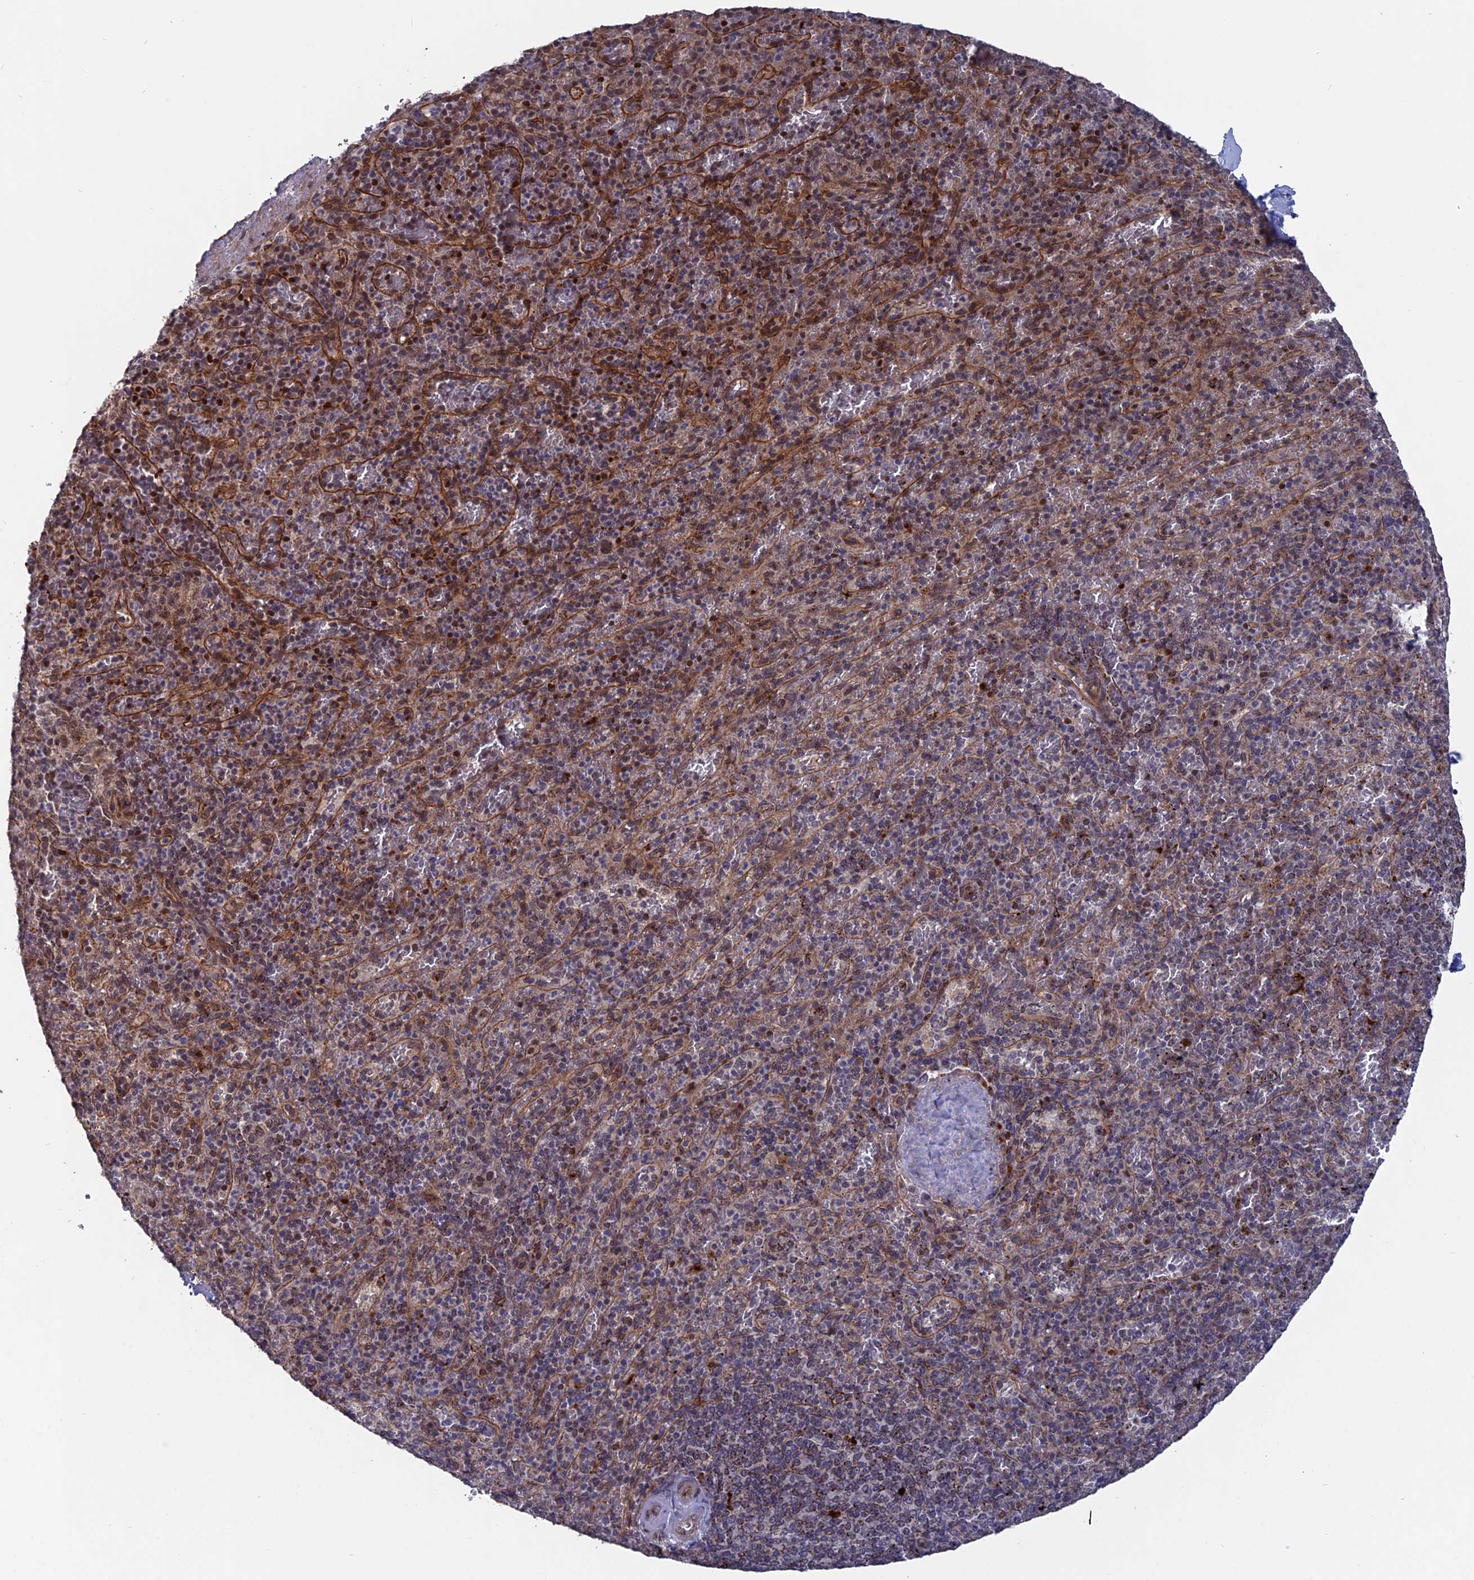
{"staining": {"intensity": "moderate", "quantity": "<25%", "location": "nuclear"}, "tissue": "spleen", "cell_type": "Cells in red pulp", "image_type": "normal", "snomed": [{"axis": "morphology", "description": "Normal tissue, NOS"}, {"axis": "topography", "description": "Spleen"}], "caption": "Protein staining exhibits moderate nuclear expression in approximately <25% of cells in red pulp in normal spleen.", "gene": "NOSIP", "patient": {"sex": "male", "age": 82}}